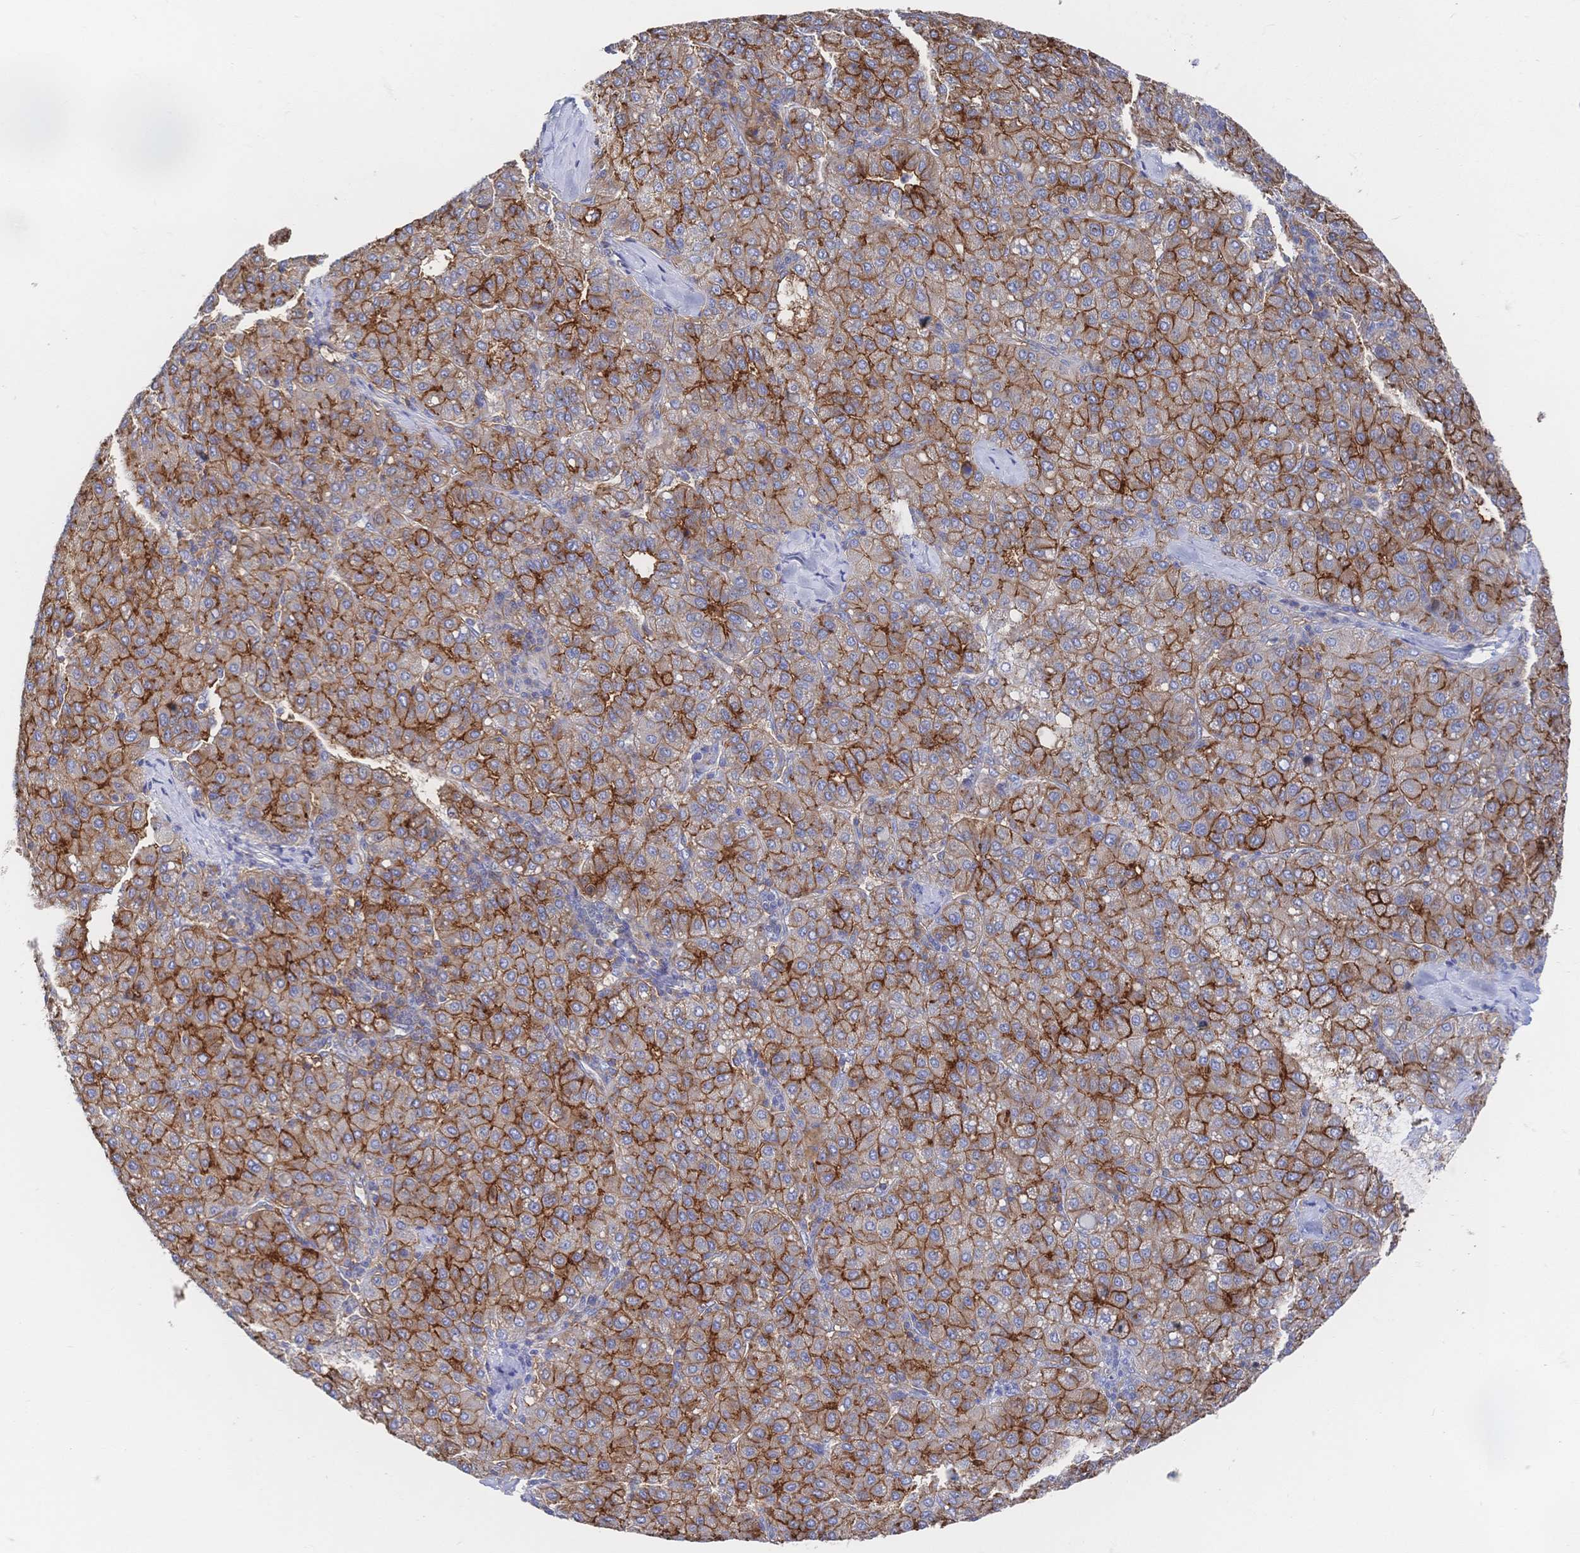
{"staining": {"intensity": "strong", "quantity": ">75%", "location": "cytoplasmic/membranous"}, "tissue": "liver cancer", "cell_type": "Tumor cells", "image_type": "cancer", "snomed": [{"axis": "morphology", "description": "Carcinoma, Hepatocellular, NOS"}, {"axis": "topography", "description": "Liver"}], "caption": "This is a histology image of IHC staining of liver cancer, which shows strong staining in the cytoplasmic/membranous of tumor cells.", "gene": "F11R", "patient": {"sex": "male", "age": 65}}